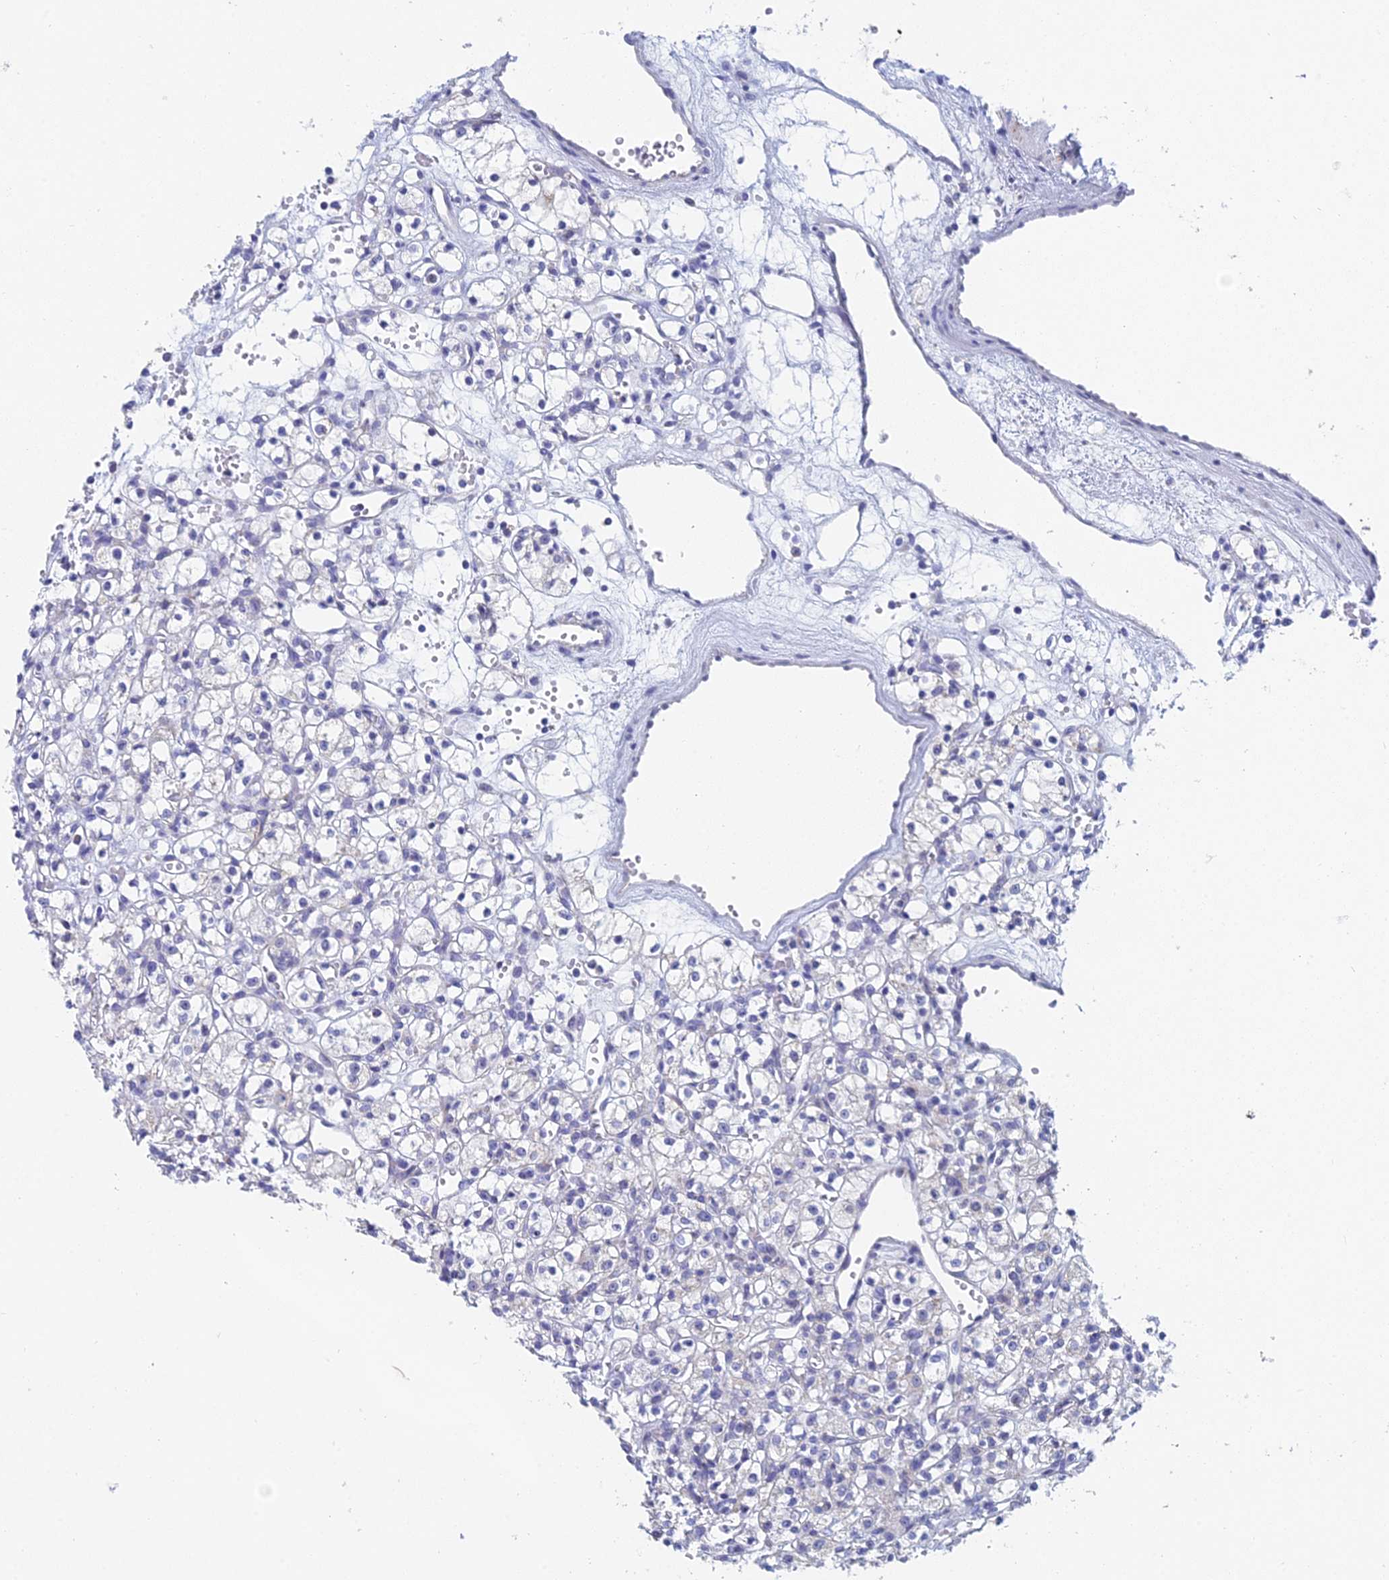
{"staining": {"intensity": "negative", "quantity": "none", "location": "none"}, "tissue": "renal cancer", "cell_type": "Tumor cells", "image_type": "cancer", "snomed": [{"axis": "morphology", "description": "Adenocarcinoma, NOS"}, {"axis": "topography", "description": "Kidney"}], "caption": "This histopathology image is of renal adenocarcinoma stained with immunohistochemistry (IHC) to label a protein in brown with the nuclei are counter-stained blue. There is no positivity in tumor cells. (DAB (3,3'-diaminobenzidine) IHC with hematoxylin counter stain).", "gene": "ACSM1", "patient": {"sex": "female", "age": 59}}